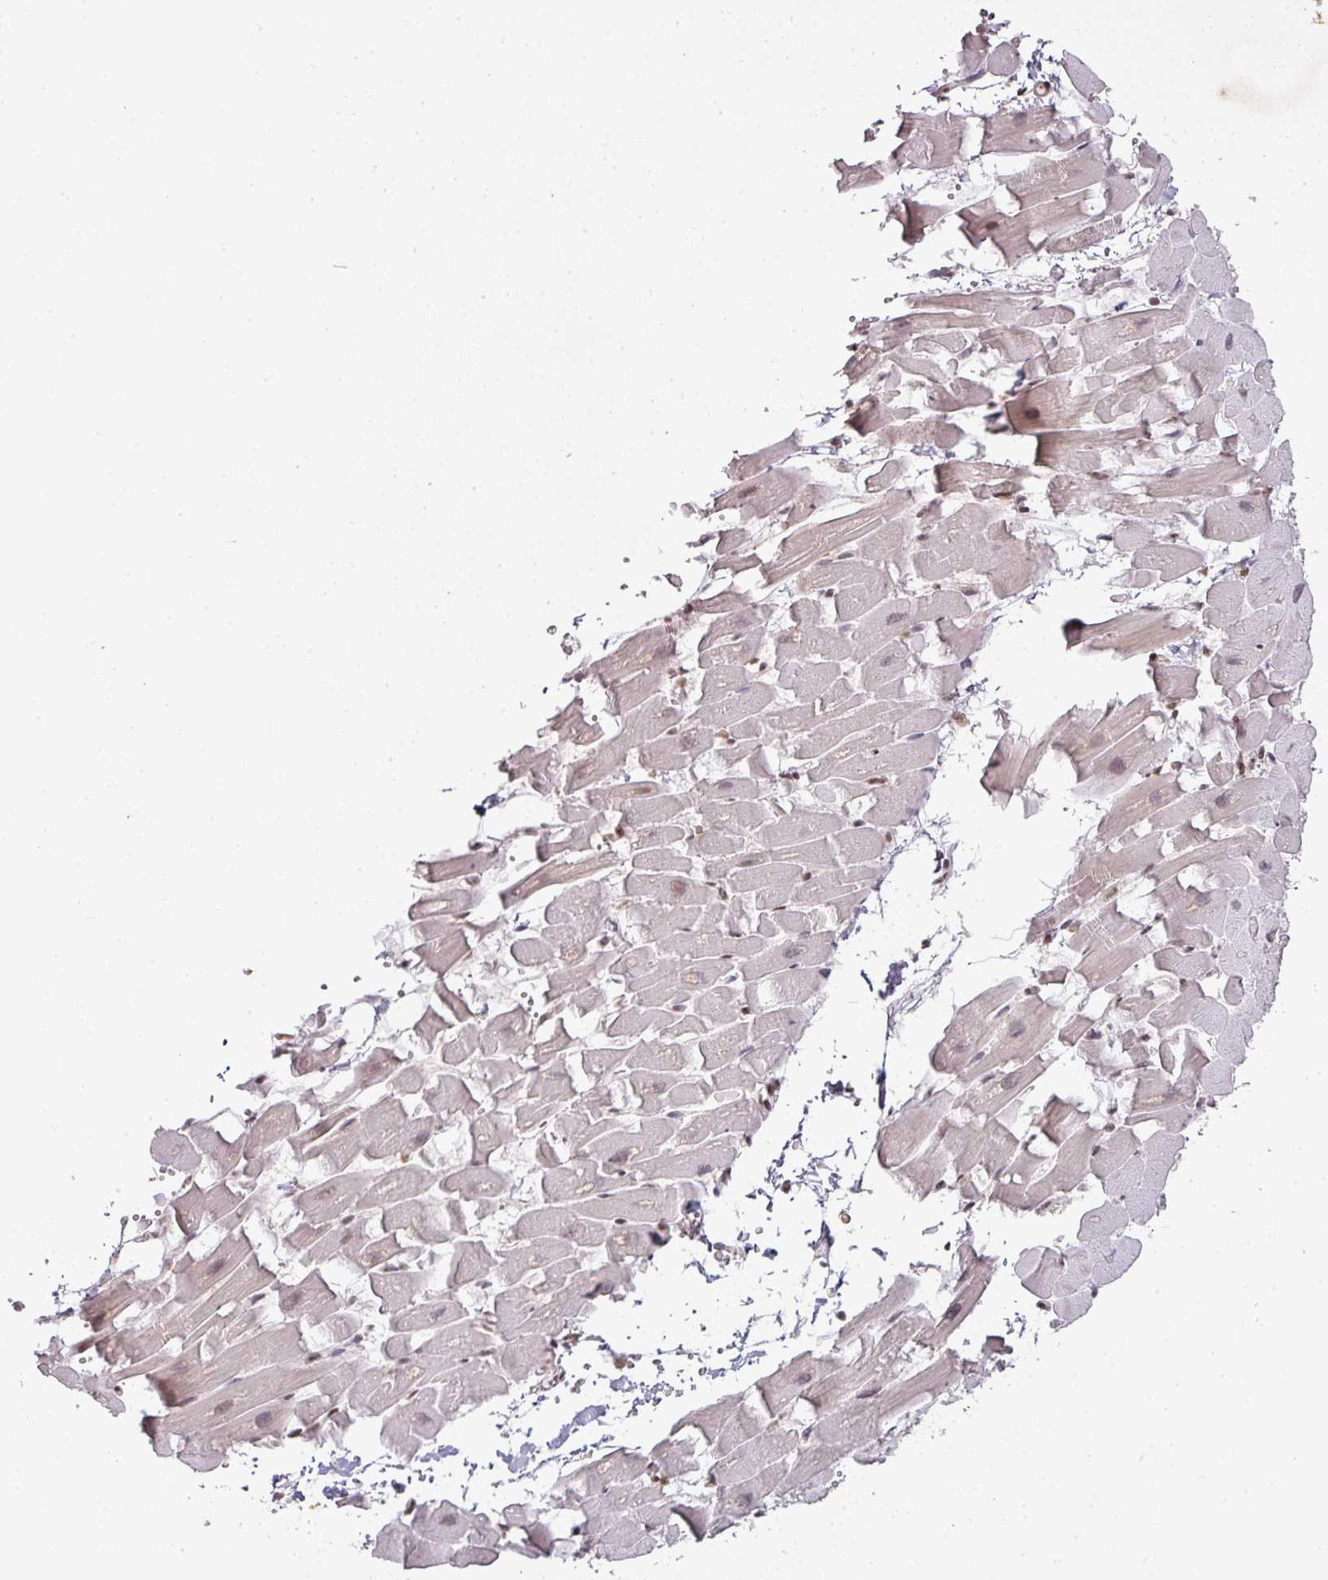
{"staining": {"intensity": "moderate", "quantity": "25%-75%", "location": "nuclear"}, "tissue": "heart muscle", "cell_type": "Cardiomyocytes", "image_type": "normal", "snomed": [{"axis": "morphology", "description": "Normal tissue, NOS"}, {"axis": "topography", "description": "Heart"}], "caption": "Immunohistochemistry (DAB (3,3'-diaminobenzidine)) staining of unremarkable human heart muscle shows moderate nuclear protein staining in about 25%-75% of cardiomyocytes. The protein is shown in brown color, while the nuclei are stained blue.", "gene": "GPRIN2", "patient": {"sex": "male", "age": 37}}